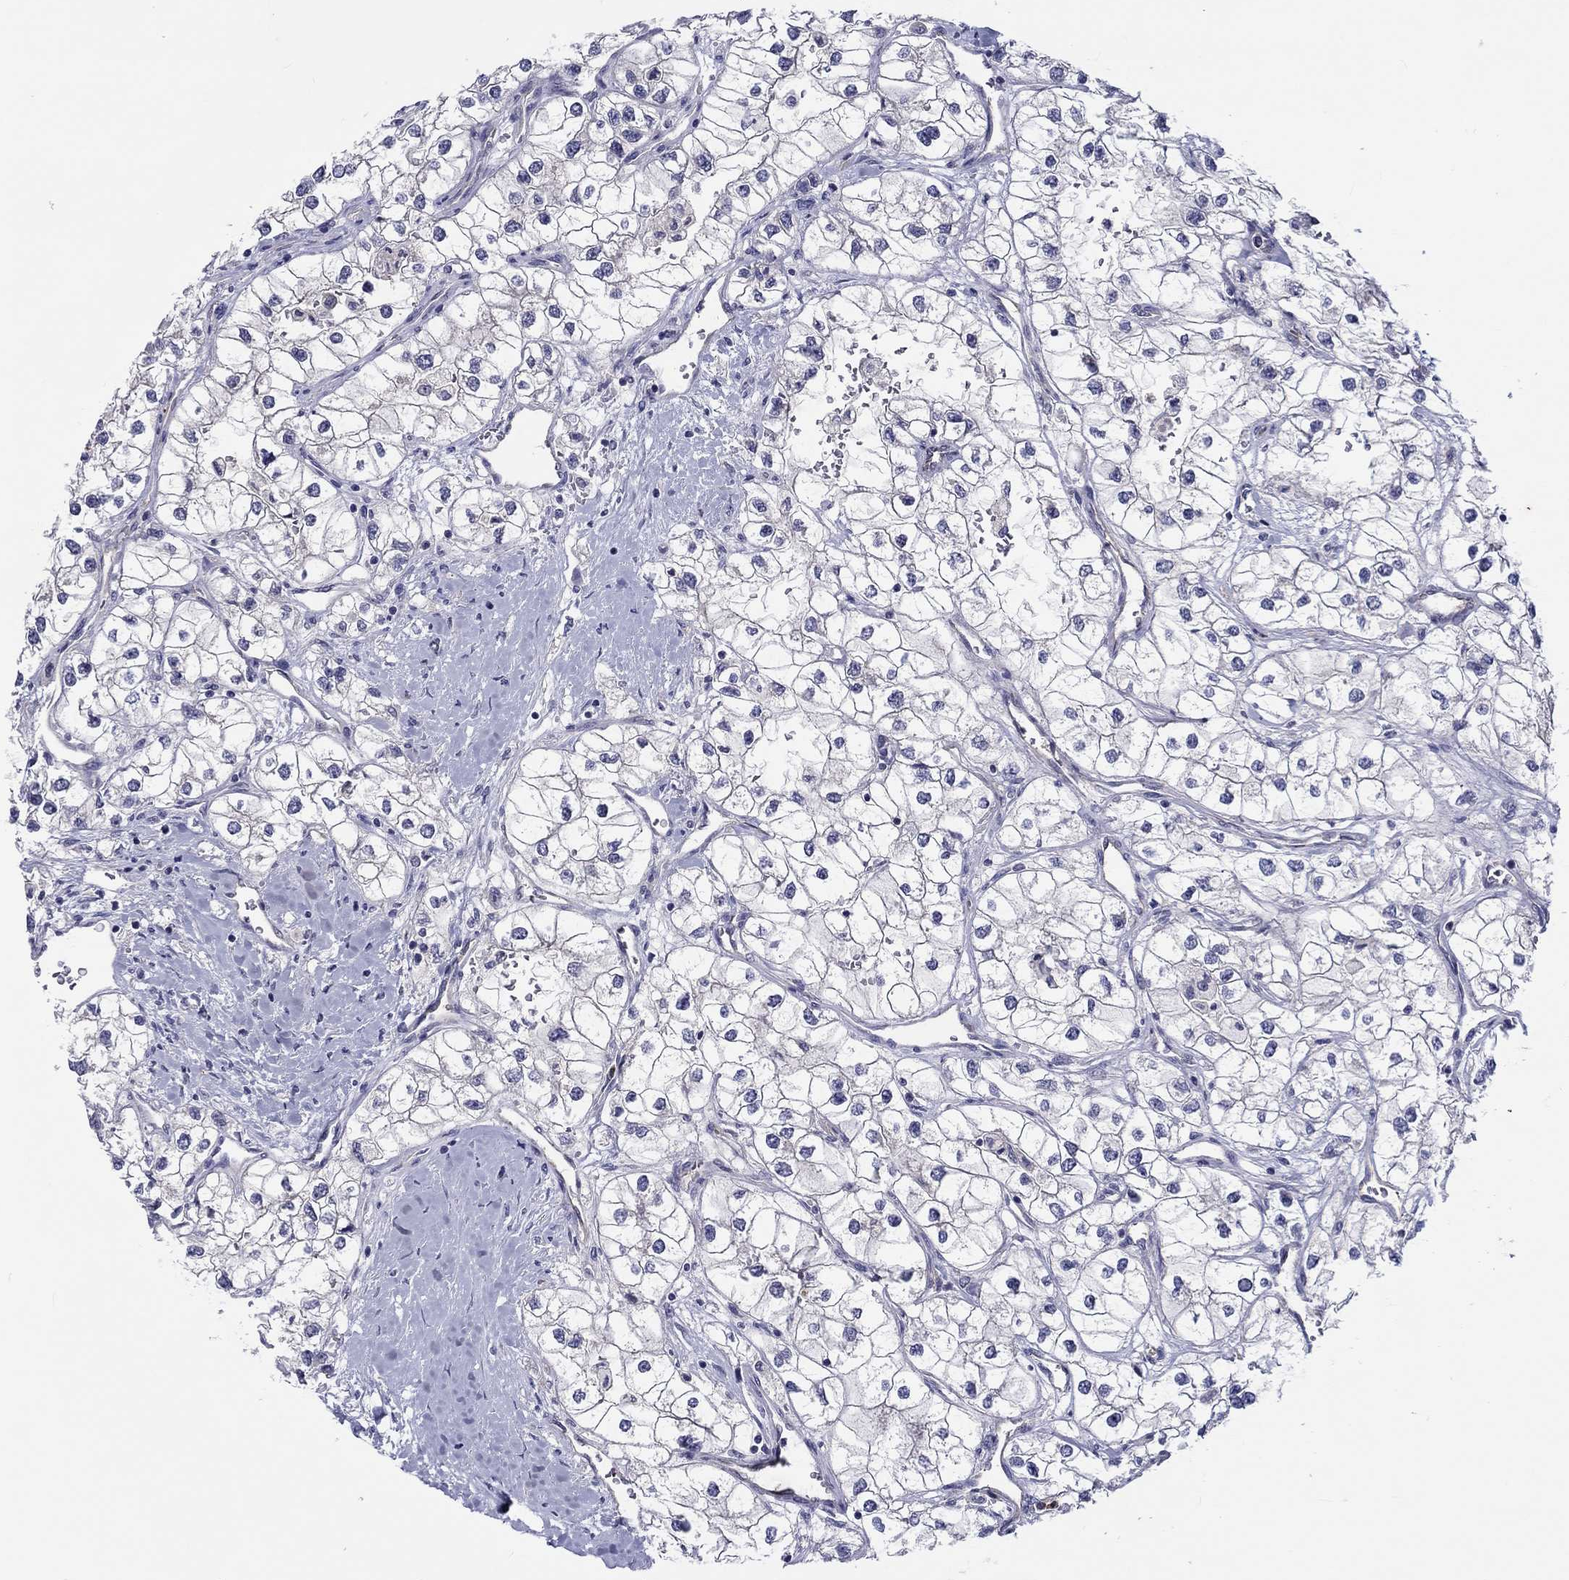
{"staining": {"intensity": "negative", "quantity": "none", "location": "none"}, "tissue": "renal cancer", "cell_type": "Tumor cells", "image_type": "cancer", "snomed": [{"axis": "morphology", "description": "Adenocarcinoma, NOS"}, {"axis": "topography", "description": "Kidney"}], "caption": "There is no significant staining in tumor cells of renal adenocarcinoma. (DAB immunohistochemistry (IHC), high magnification).", "gene": "ABCG4", "patient": {"sex": "male", "age": 59}}